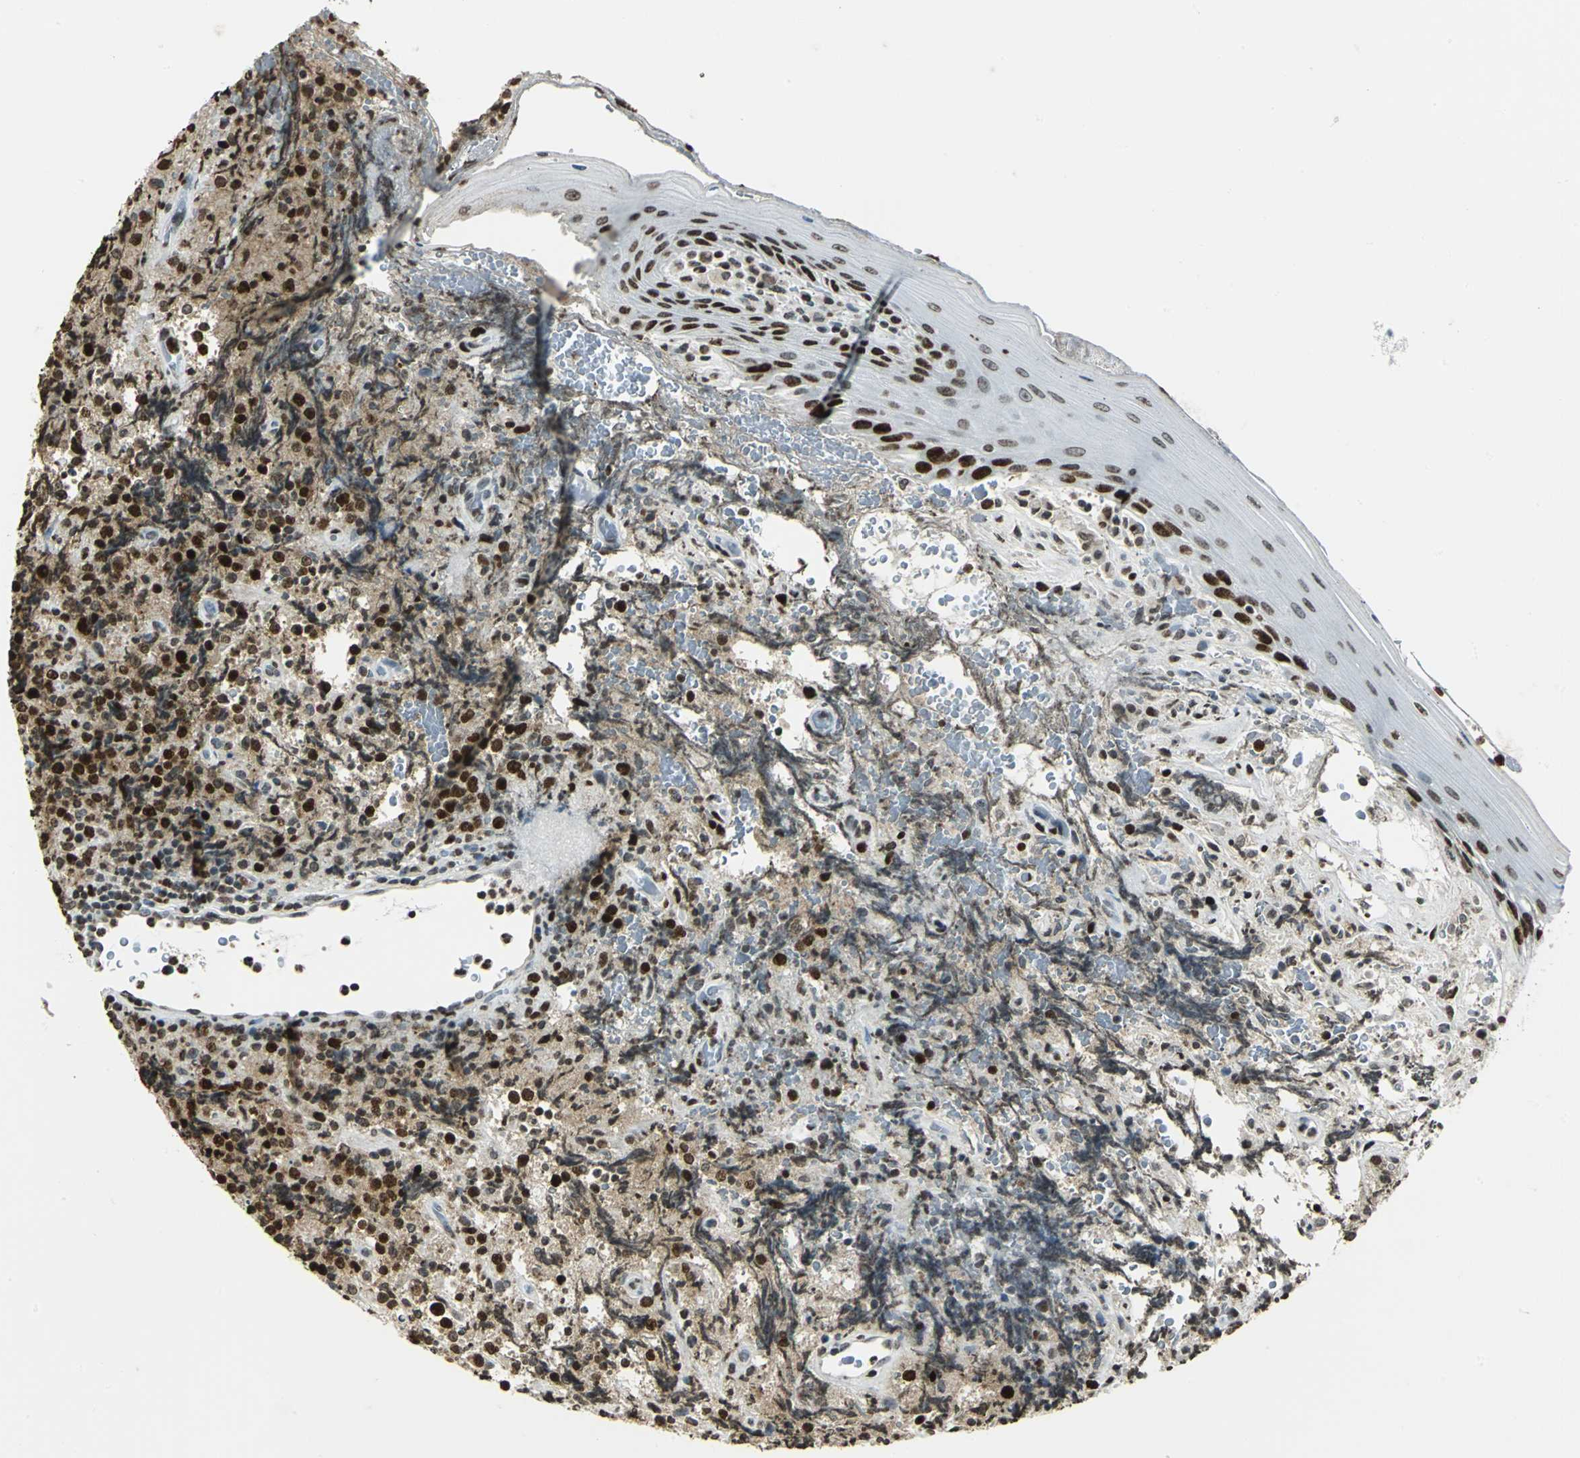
{"staining": {"intensity": "strong", "quantity": ">75%", "location": "nuclear"}, "tissue": "lymphoma", "cell_type": "Tumor cells", "image_type": "cancer", "snomed": [{"axis": "morphology", "description": "Malignant lymphoma, non-Hodgkin's type, High grade"}, {"axis": "topography", "description": "Tonsil"}], "caption": "Immunohistochemical staining of human high-grade malignant lymphoma, non-Hodgkin's type reveals strong nuclear protein expression in approximately >75% of tumor cells.", "gene": "MCM4", "patient": {"sex": "female", "age": 36}}